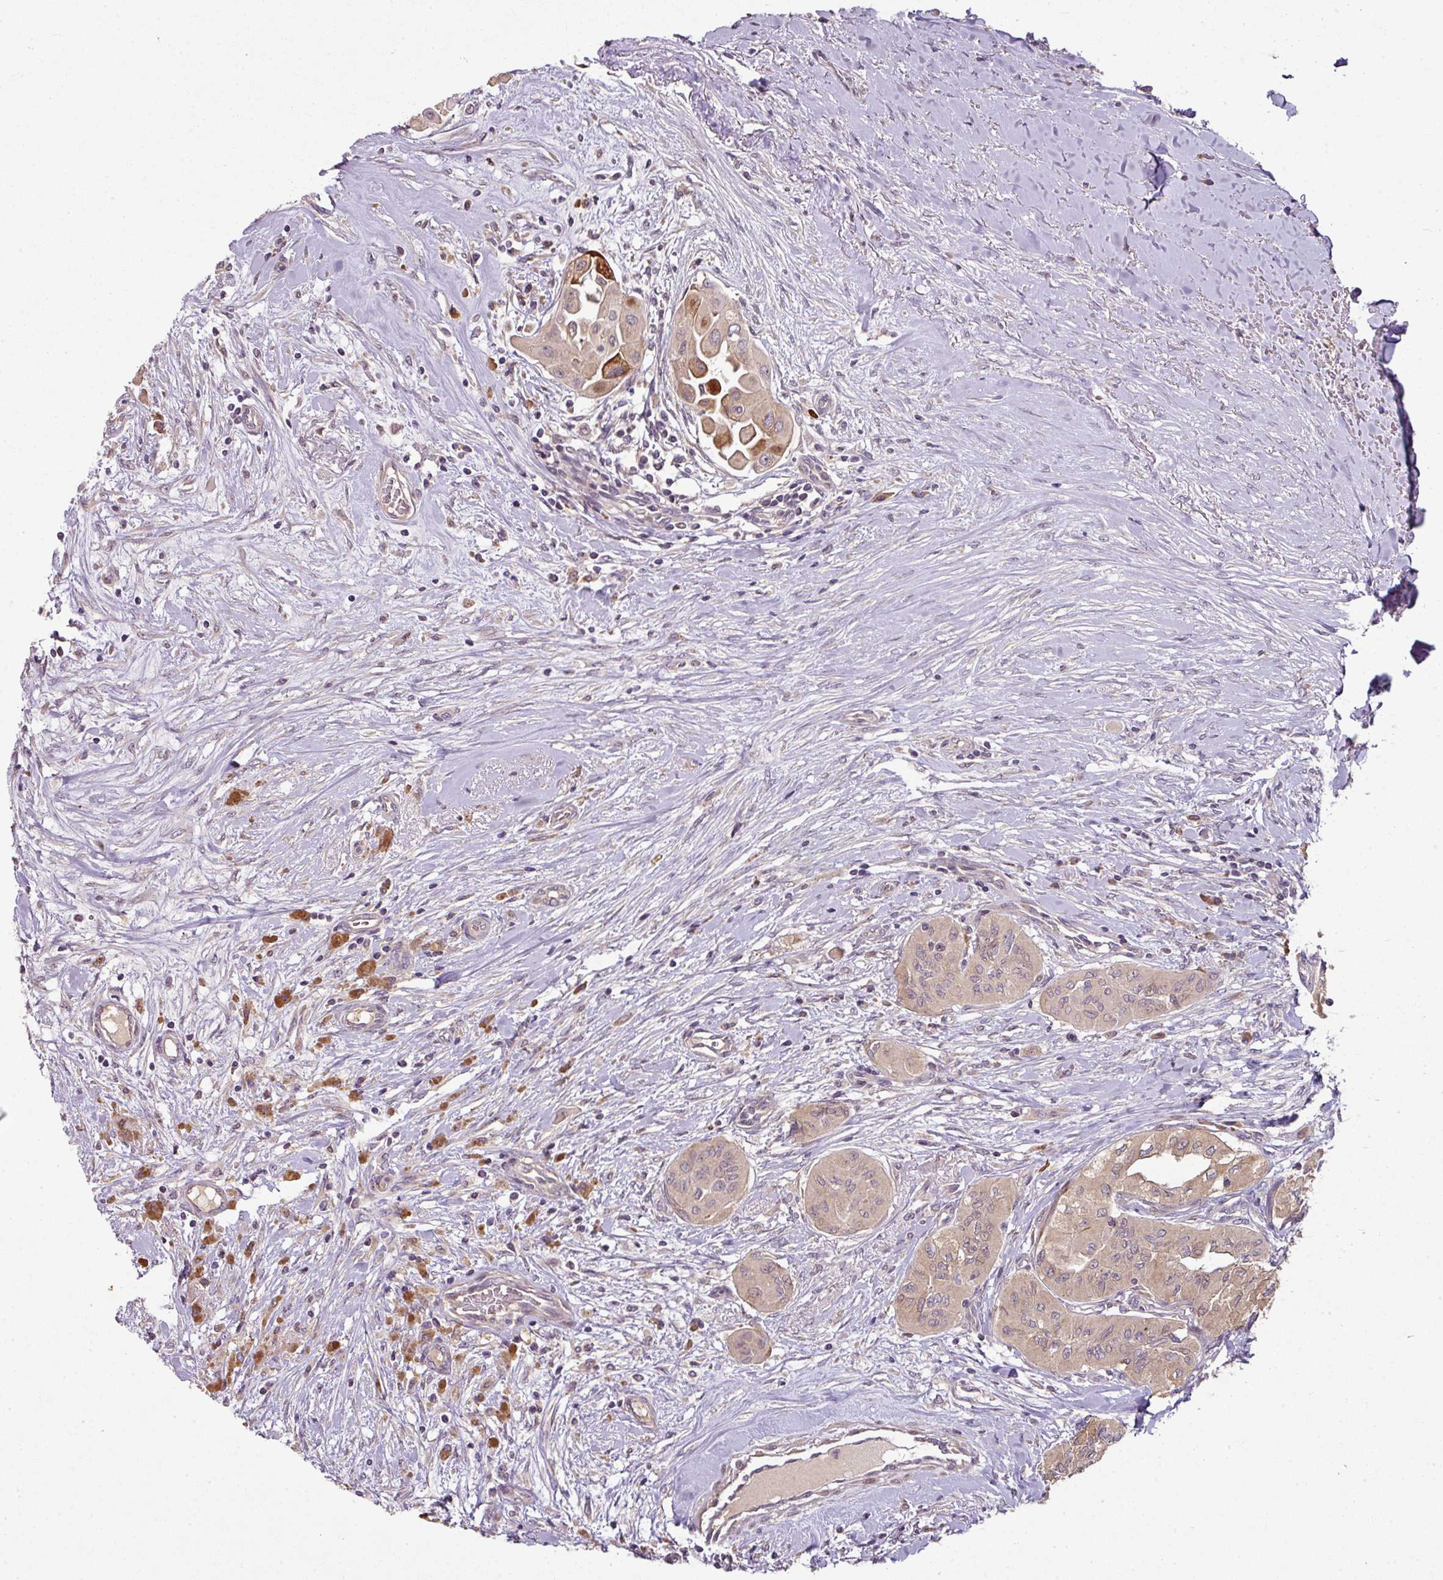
{"staining": {"intensity": "moderate", "quantity": "<25%", "location": "cytoplasmic/membranous"}, "tissue": "thyroid cancer", "cell_type": "Tumor cells", "image_type": "cancer", "snomed": [{"axis": "morphology", "description": "Papillary adenocarcinoma, NOS"}, {"axis": "topography", "description": "Thyroid gland"}], "caption": "Protein expression by immunohistochemistry (IHC) exhibits moderate cytoplasmic/membranous staining in approximately <25% of tumor cells in thyroid papillary adenocarcinoma.", "gene": "SPCS3", "patient": {"sex": "female", "age": 59}}